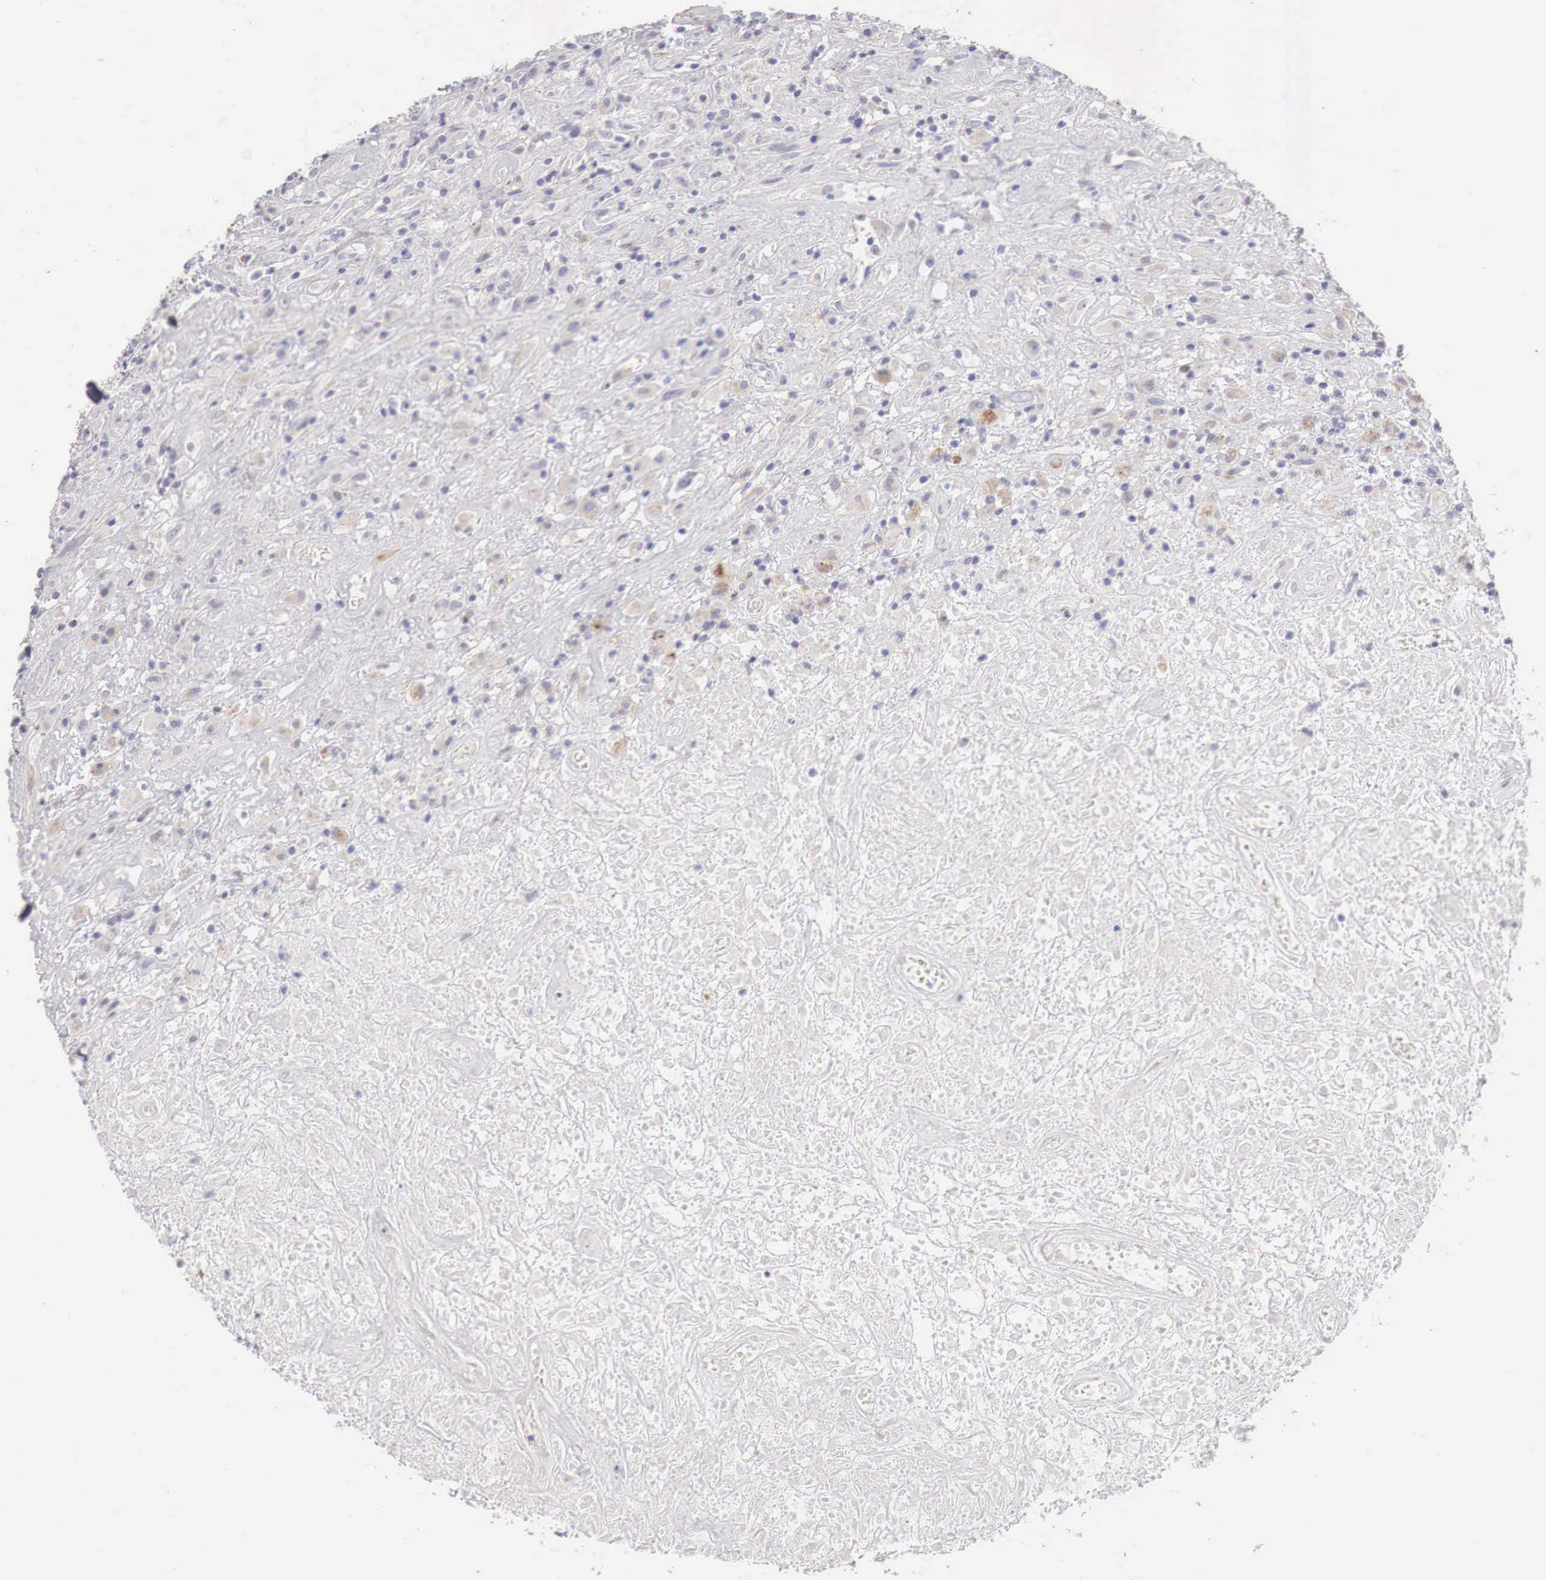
{"staining": {"intensity": "weak", "quantity": "<25%", "location": "cytoplasmic/membranous"}, "tissue": "lymphoma", "cell_type": "Tumor cells", "image_type": "cancer", "snomed": [{"axis": "morphology", "description": "Hodgkin's disease, NOS"}, {"axis": "topography", "description": "Lymph node"}], "caption": "A high-resolution photomicrograph shows IHC staining of lymphoma, which displays no significant staining in tumor cells.", "gene": "GLA", "patient": {"sex": "male", "age": 46}}